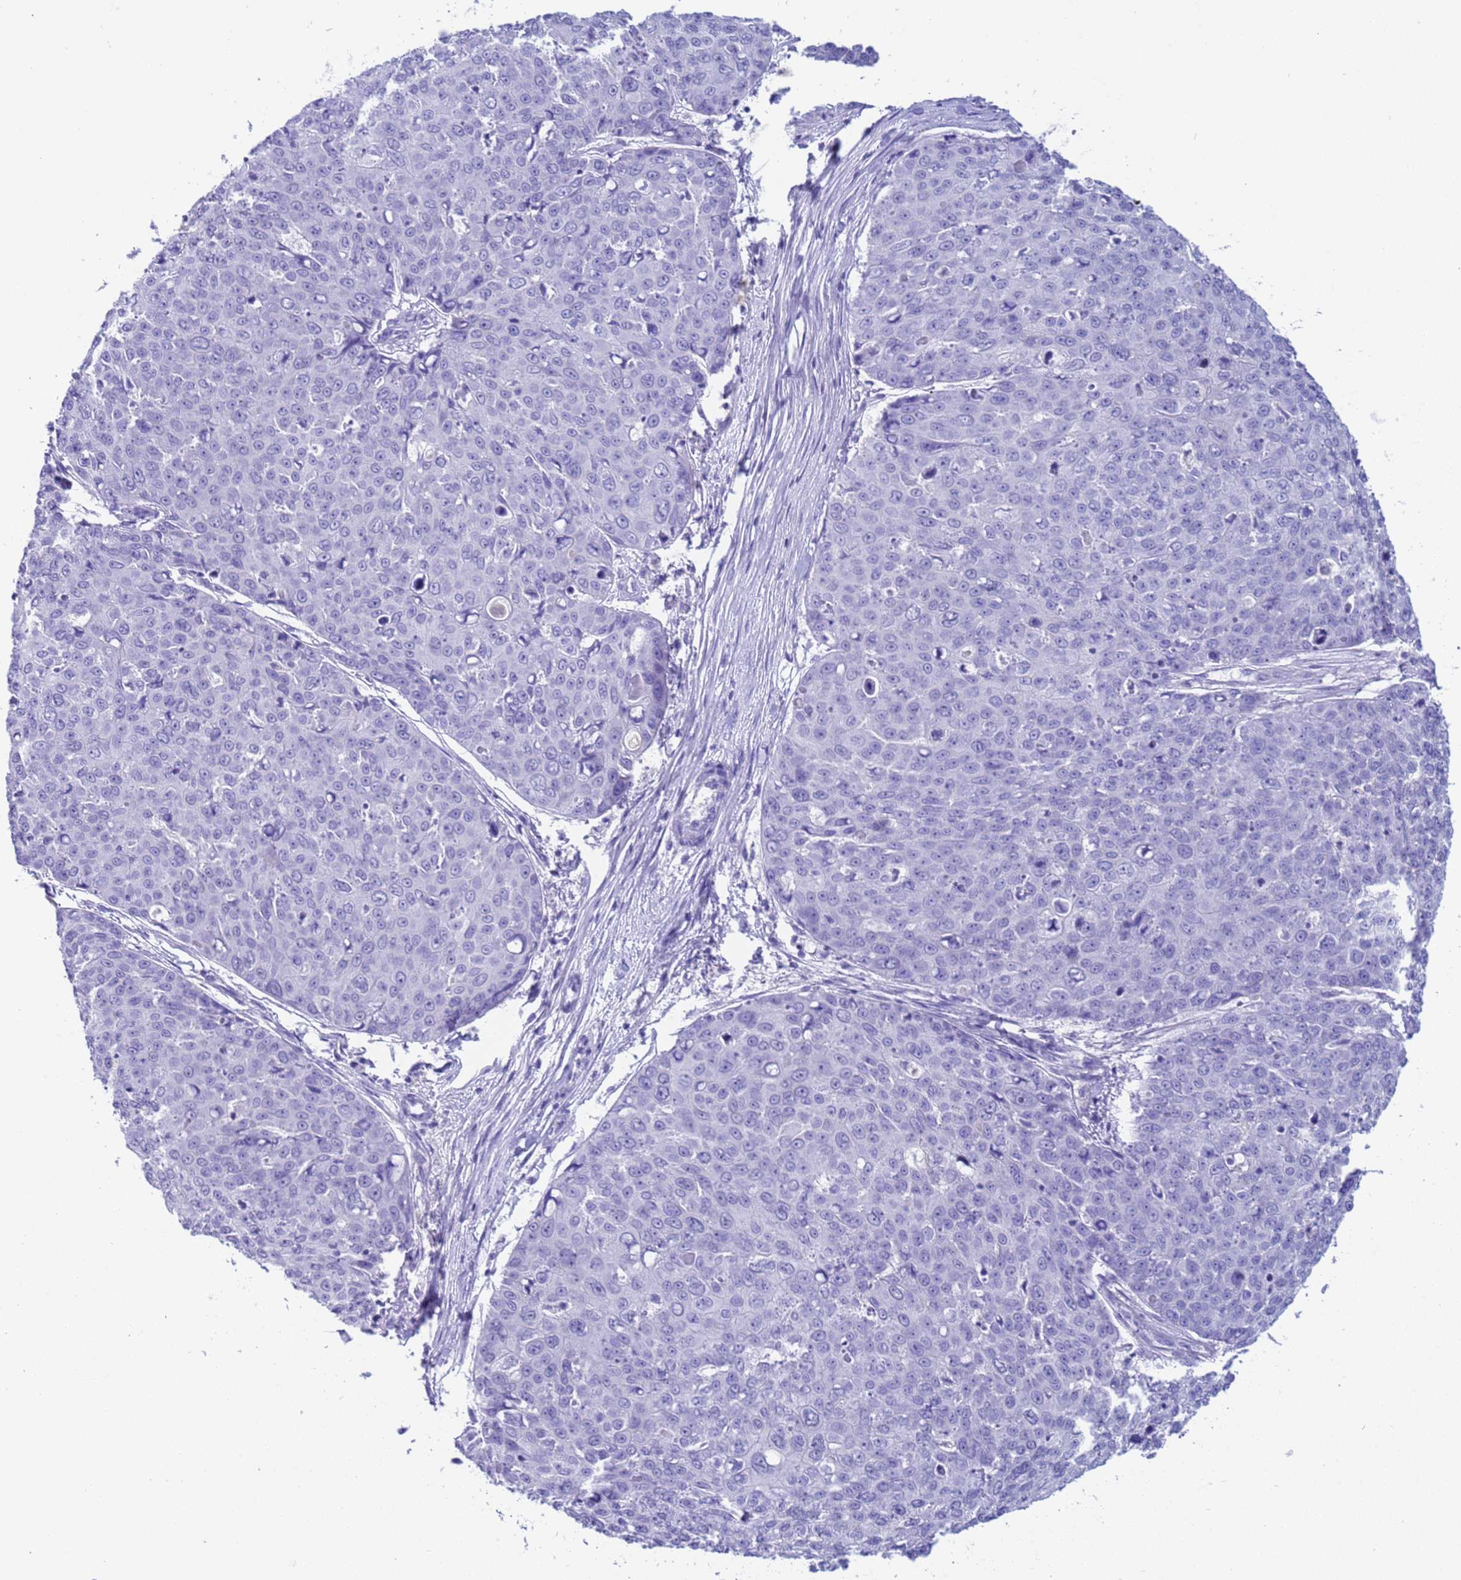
{"staining": {"intensity": "negative", "quantity": "none", "location": "none"}, "tissue": "skin cancer", "cell_type": "Tumor cells", "image_type": "cancer", "snomed": [{"axis": "morphology", "description": "Squamous cell carcinoma, NOS"}, {"axis": "topography", "description": "Skin"}], "caption": "This is an IHC histopathology image of human squamous cell carcinoma (skin). There is no expression in tumor cells.", "gene": "CKM", "patient": {"sex": "male", "age": 71}}